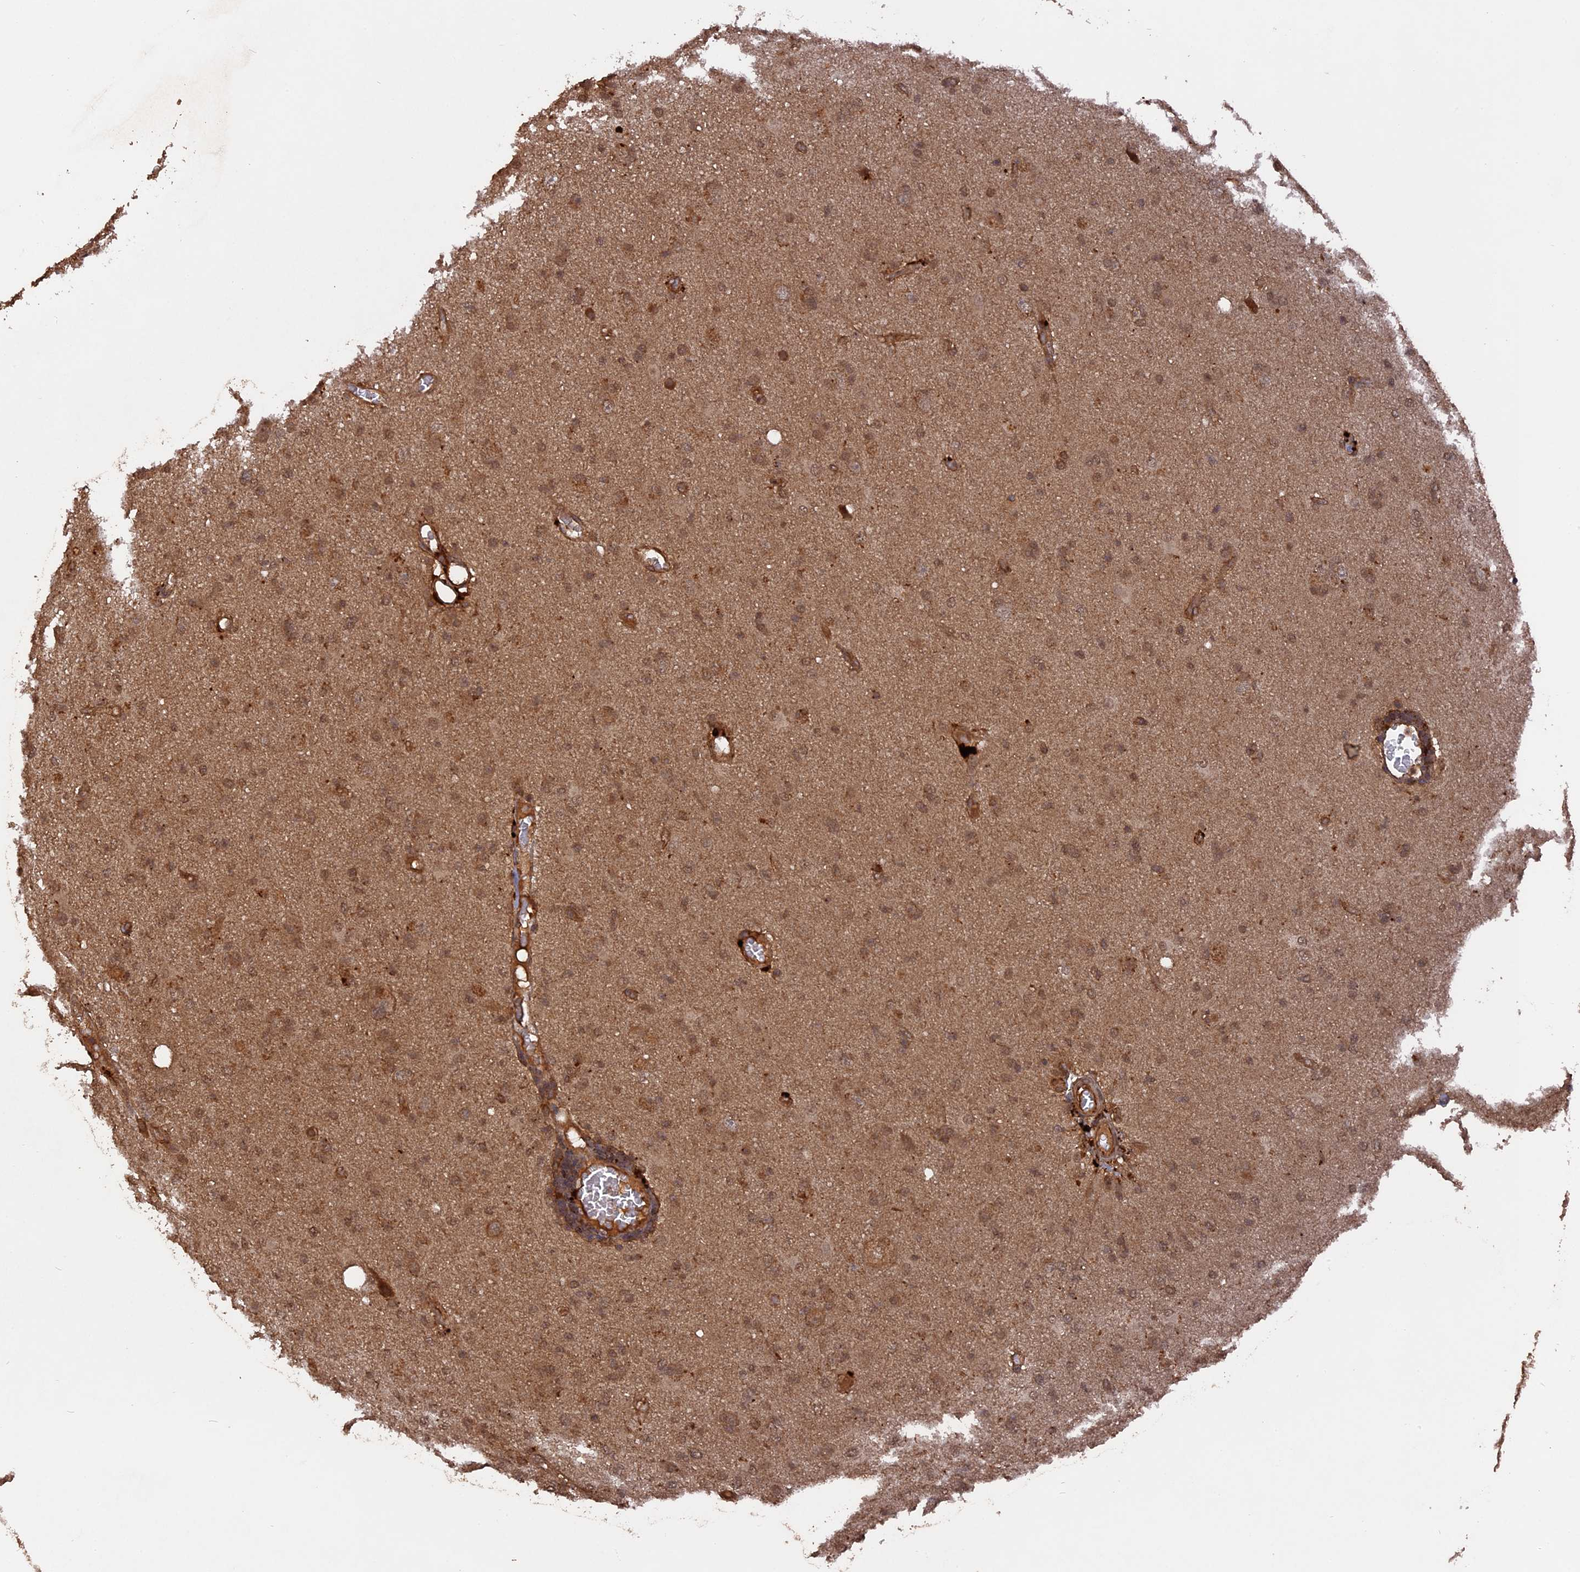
{"staining": {"intensity": "moderate", "quantity": ">75%", "location": "cytoplasmic/membranous,nuclear"}, "tissue": "glioma", "cell_type": "Tumor cells", "image_type": "cancer", "snomed": [{"axis": "morphology", "description": "Glioma, malignant, High grade"}, {"axis": "topography", "description": "Brain"}], "caption": "Malignant glioma (high-grade) stained for a protein shows moderate cytoplasmic/membranous and nuclear positivity in tumor cells.", "gene": "TELO2", "patient": {"sex": "female", "age": 57}}